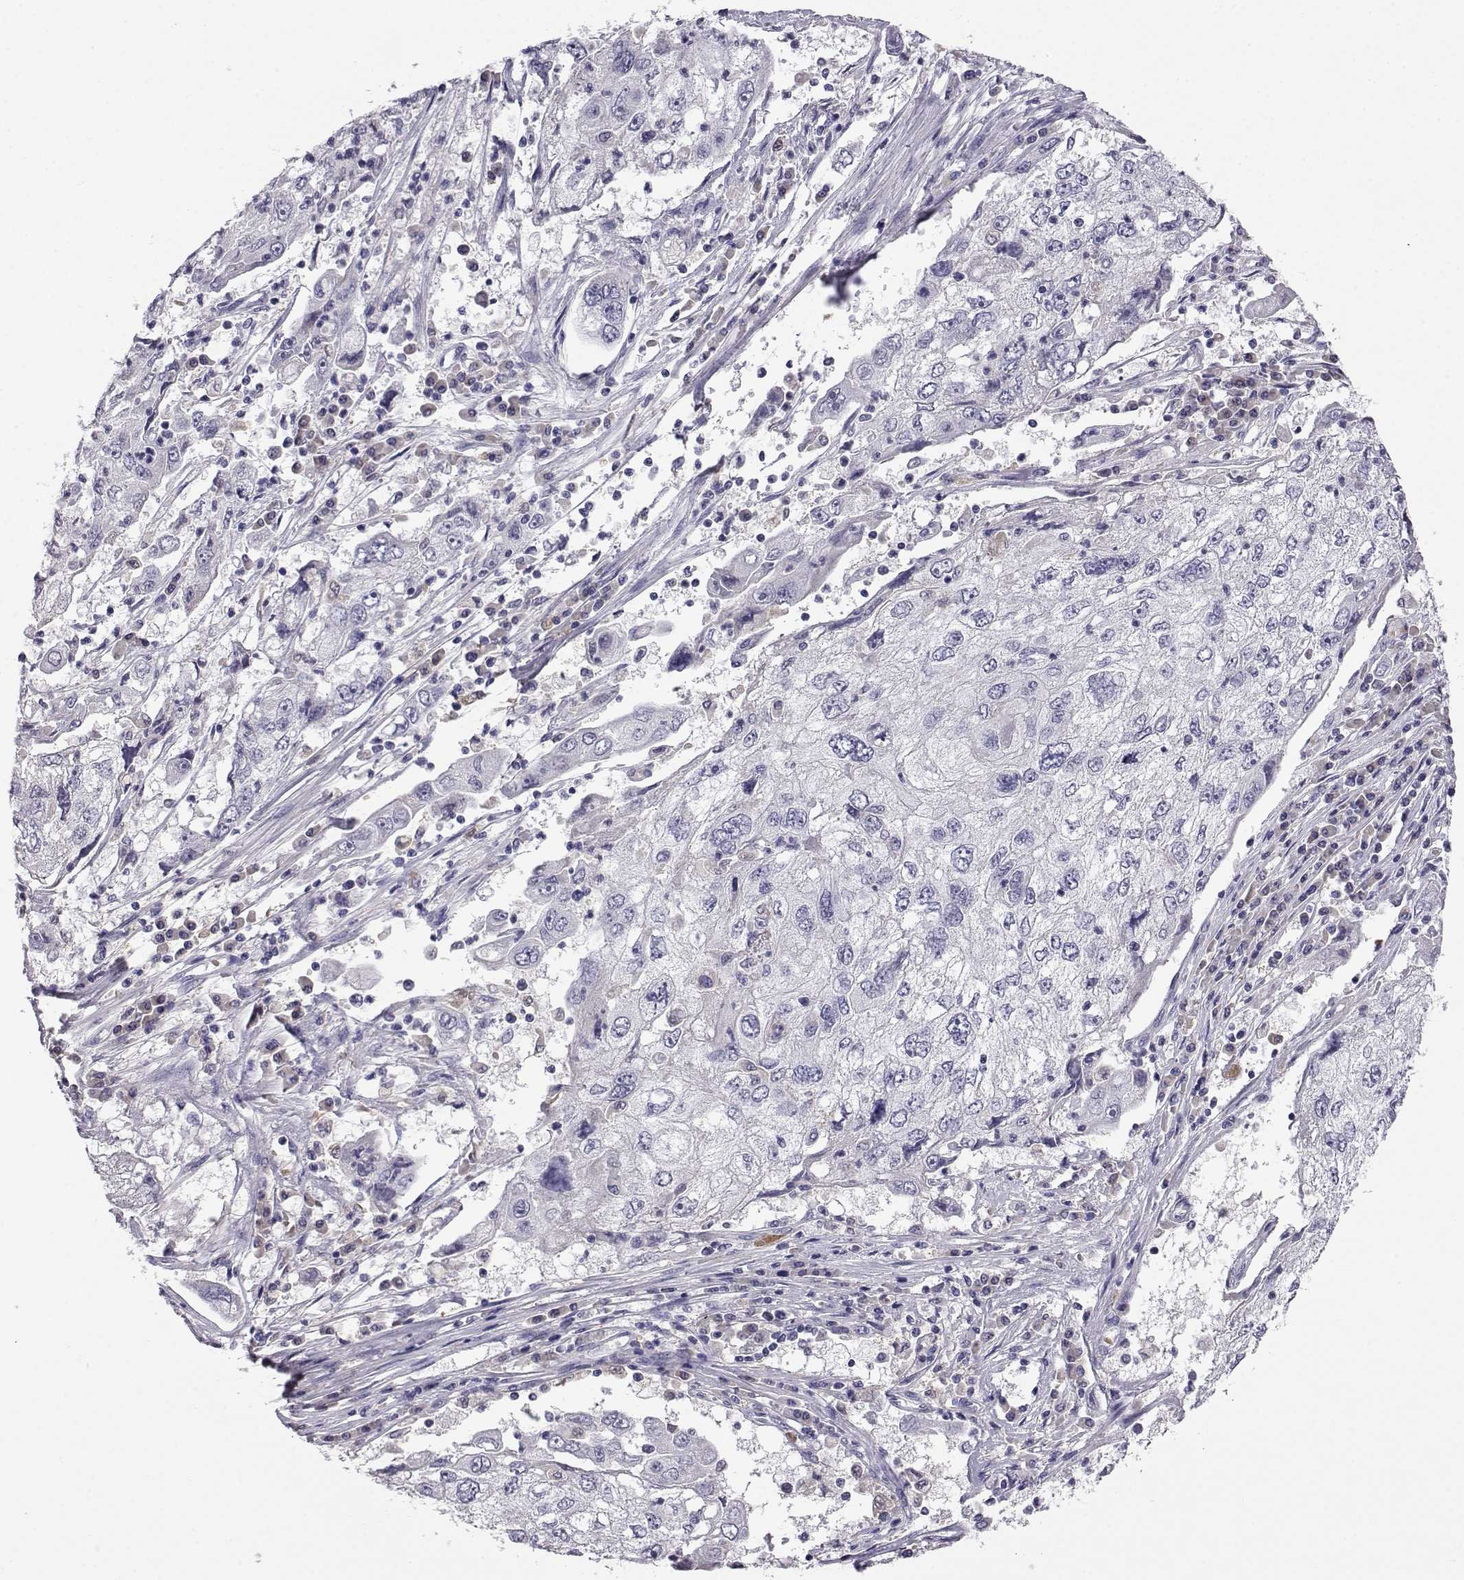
{"staining": {"intensity": "negative", "quantity": "none", "location": "none"}, "tissue": "cervical cancer", "cell_type": "Tumor cells", "image_type": "cancer", "snomed": [{"axis": "morphology", "description": "Squamous cell carcinoma, NOS"}, {"axis": "topography", "description": "Cervix"}], "caption": "An IHC micrograph of cervical squamous cell carcinoma is shown. There is no staining in tumor cells of cervical squamous cell carcinoma.", "gene": "AKR1B1", "patient": {"sex": "female", "age": 36}}